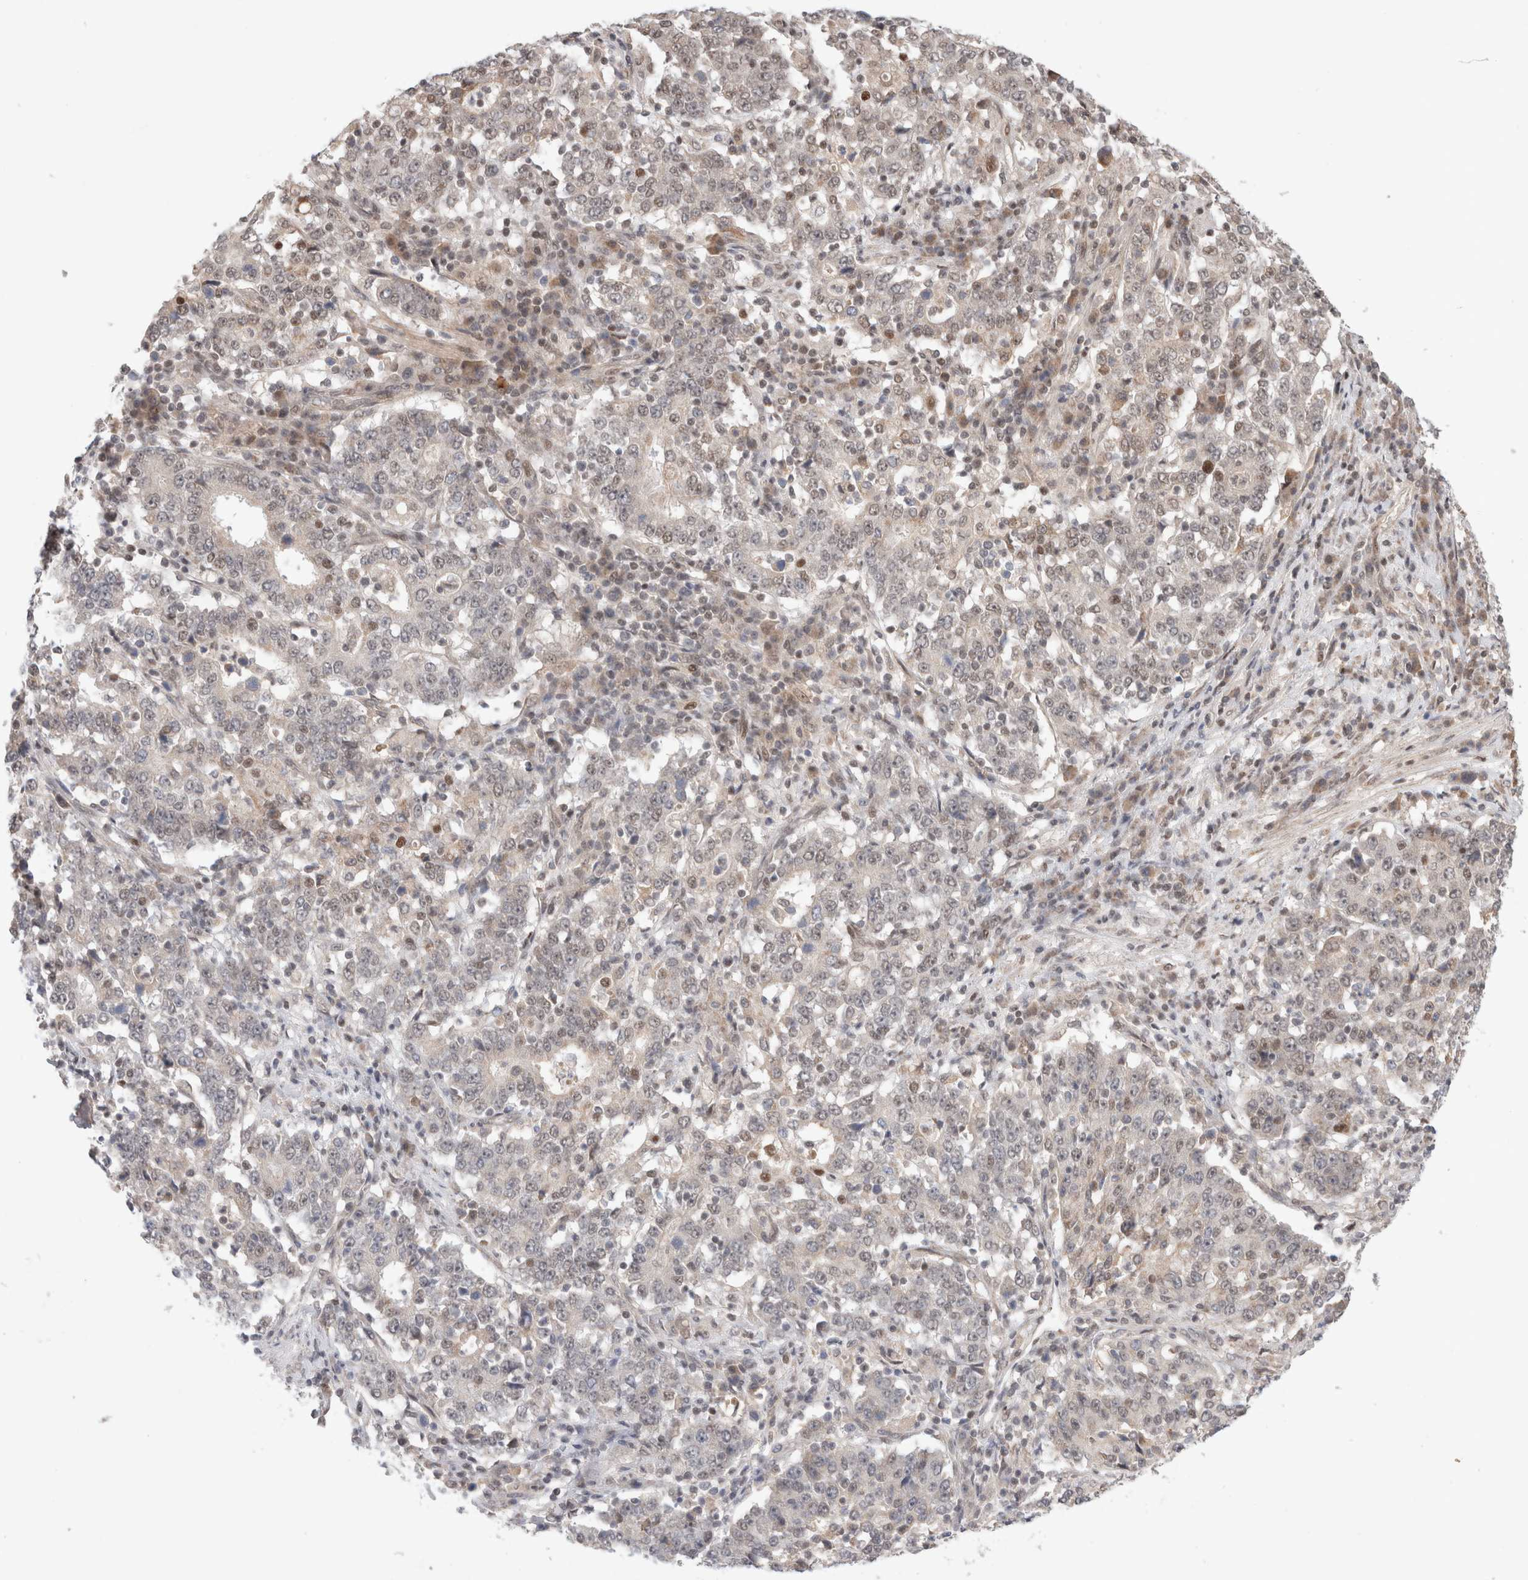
{"staining": {"intensity": "weak", "quantity": "25%-75%", "location": "nuclear"}, "tissue": "stomach cancer", "cell_type": "Tumor cells", "image_type": "cancer", "snomed": [{"axis": "morphology", "description": "Adenocarcinoma, NOS"}, {"axis": "topography", "description": "Stomach"}], "caption": "Tumor cells reveal low levels of weak nuclear positivity in about 25%-75% of cells in human adenocarcinoma (stomach).", "gene": "SYDE2", "patient": {"sex": "male", "age": 59}}